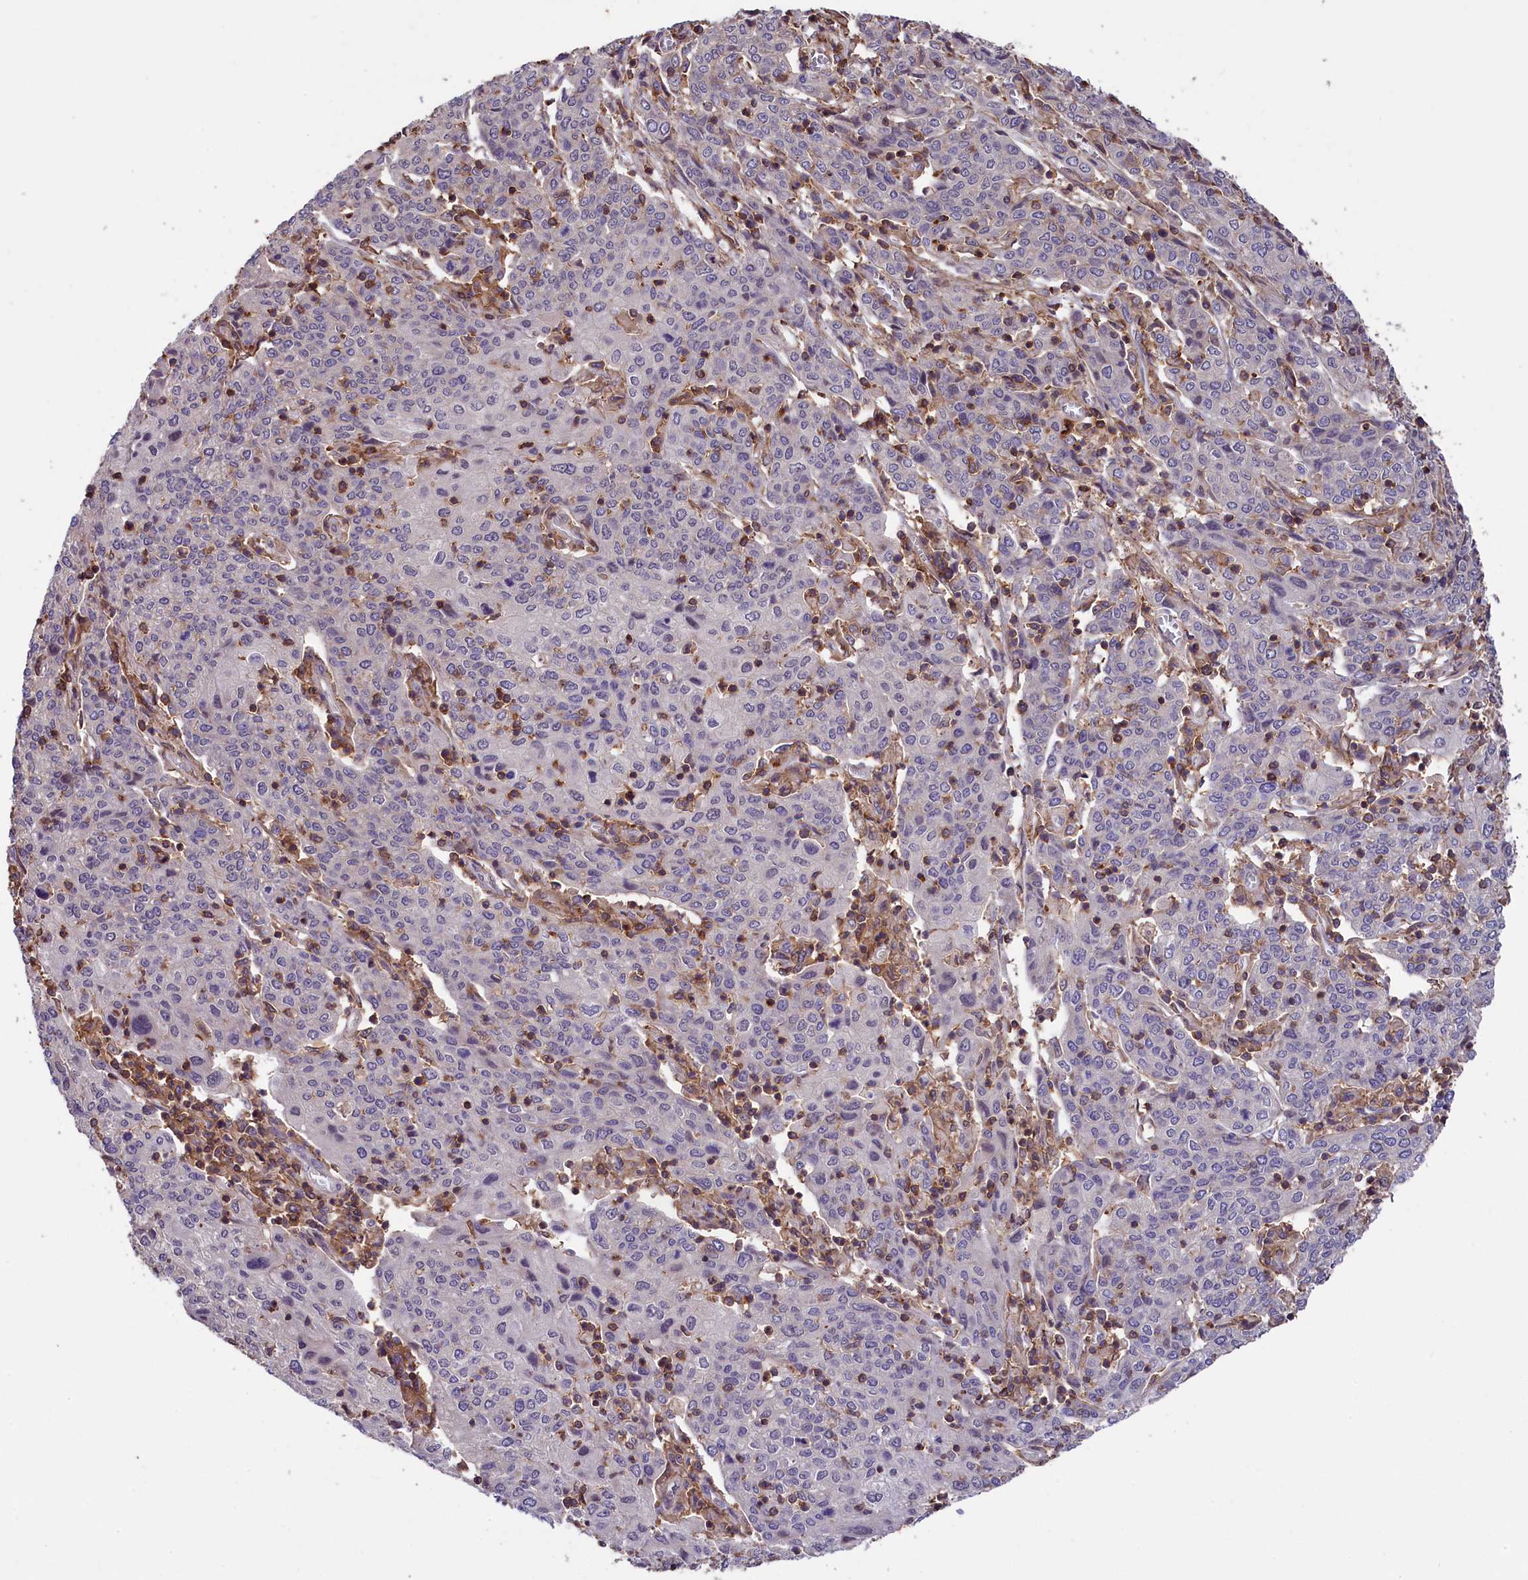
{"staining": {"intensity": "negative", "quantity": "none", "location": "none"}, "tissue": "cervical cancer", "cell_type": "Tumor cells", "image_type": "cancer", "snomed": [{"axis": "morphology", "description": "Squamous cell carcinoma, NOS"}, {"axis": "topography", "description": "Cervix"}], "caption": "Immunohistochemical staining of cervical cancer displays no significant positivity in tumor cells.", "gene": "SKIDA1", "patient": {"sex": "female", "age": 67}}